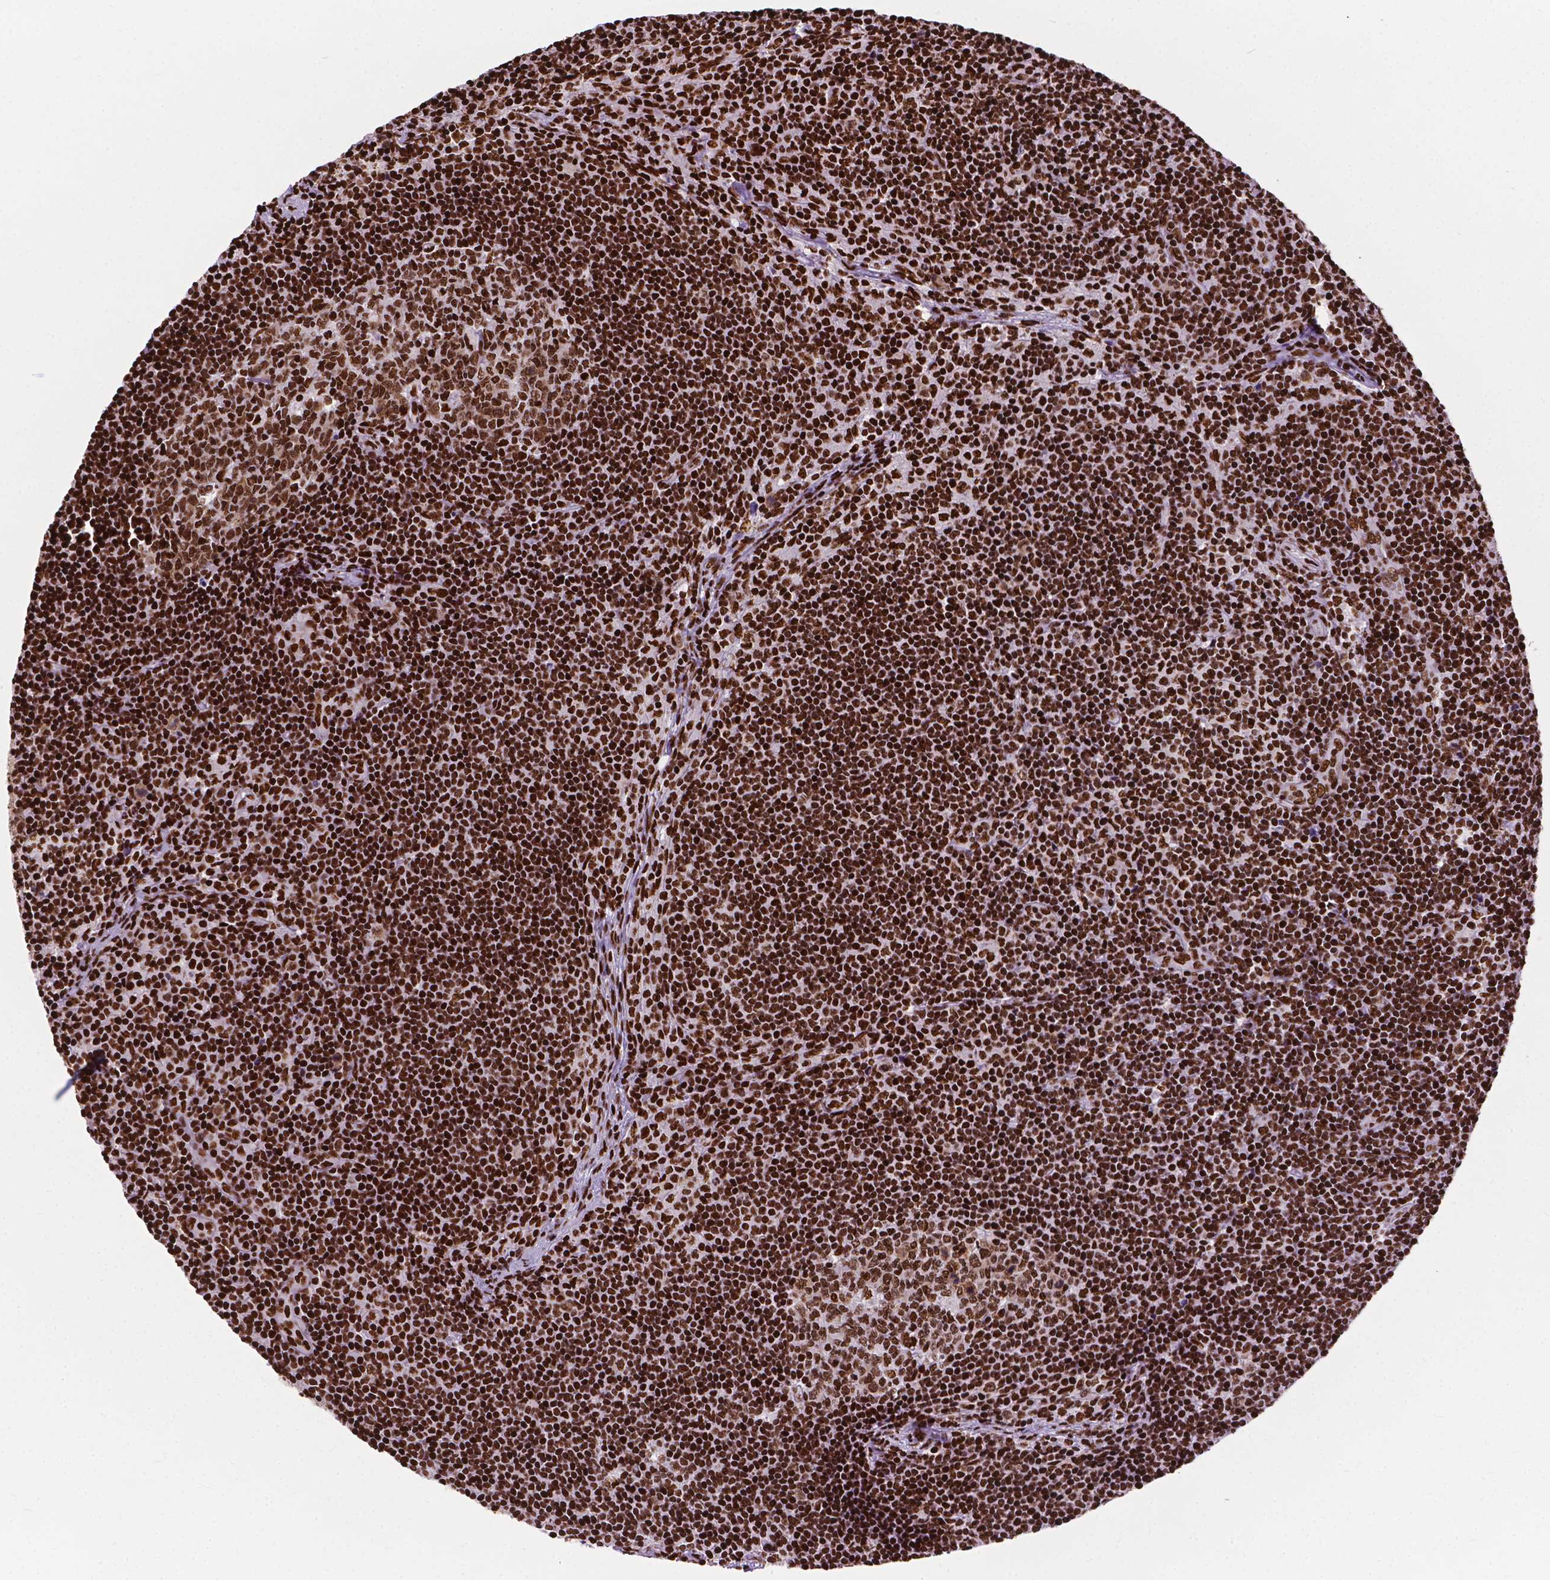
{"staining": {"intensity": "strong", "quantity": ">75%", "location": "nuclear"}, "tissue": "lymph node", "cell_type": "Germinal center cells", "image_type": "normal", "snomed": [{"axis": "morphology", "description": "Normal tissue, NOS"}, {"axis": "topography", "description": "Lymph node"}], "caption": "Protein staining of benign lymph node reveals strong nuclear expression in about >75% of germinal center cells. (DAB IHC with brightfield microscopy, high magnification).", "gene": "SMIM5", "patient": {"sex": "female", "age": 41}}